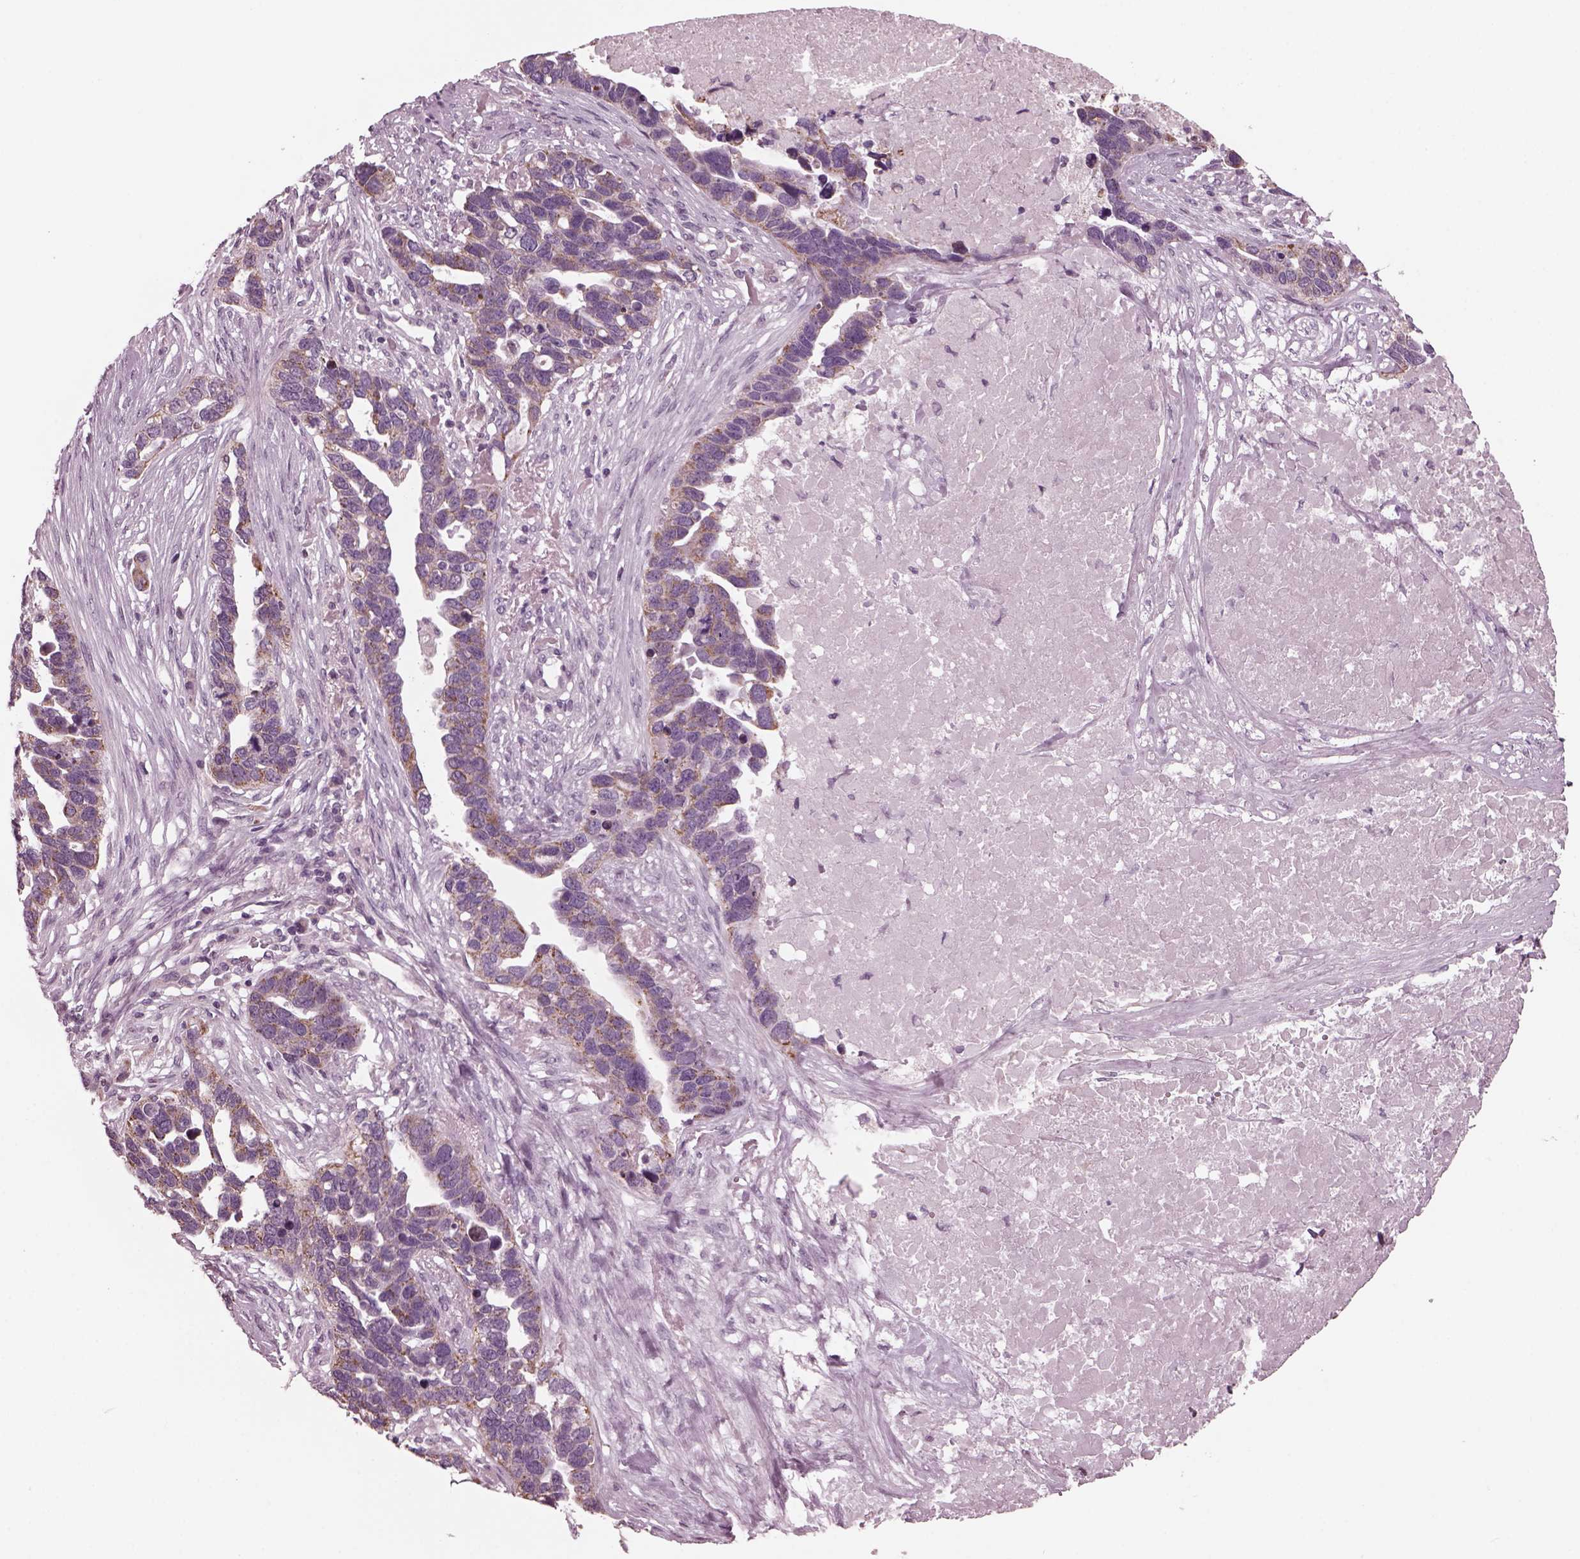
{"staining": {"intensity": "moderate", "quantity": "<25%", "location": "cytoplasmic/membranous"}, "tissue": "ovarian cancer", "cell_type": "Tumor cells", "image_type": "cancer", "snomed": [{"axis": "morphology", "description": "Cystadenocarcinoma, serous, NOS"}, {"axis": "topography", "description": "Ovary"}], "caption": "Protein staining of ovarian cancer (serous cystadenocarcinoma) tissue shows moderate cytoplasmic/membranous positivity in about <25% of tumor cells.", "gene": "CELSR3", "patient": {"sex": "female", "age": 54}}